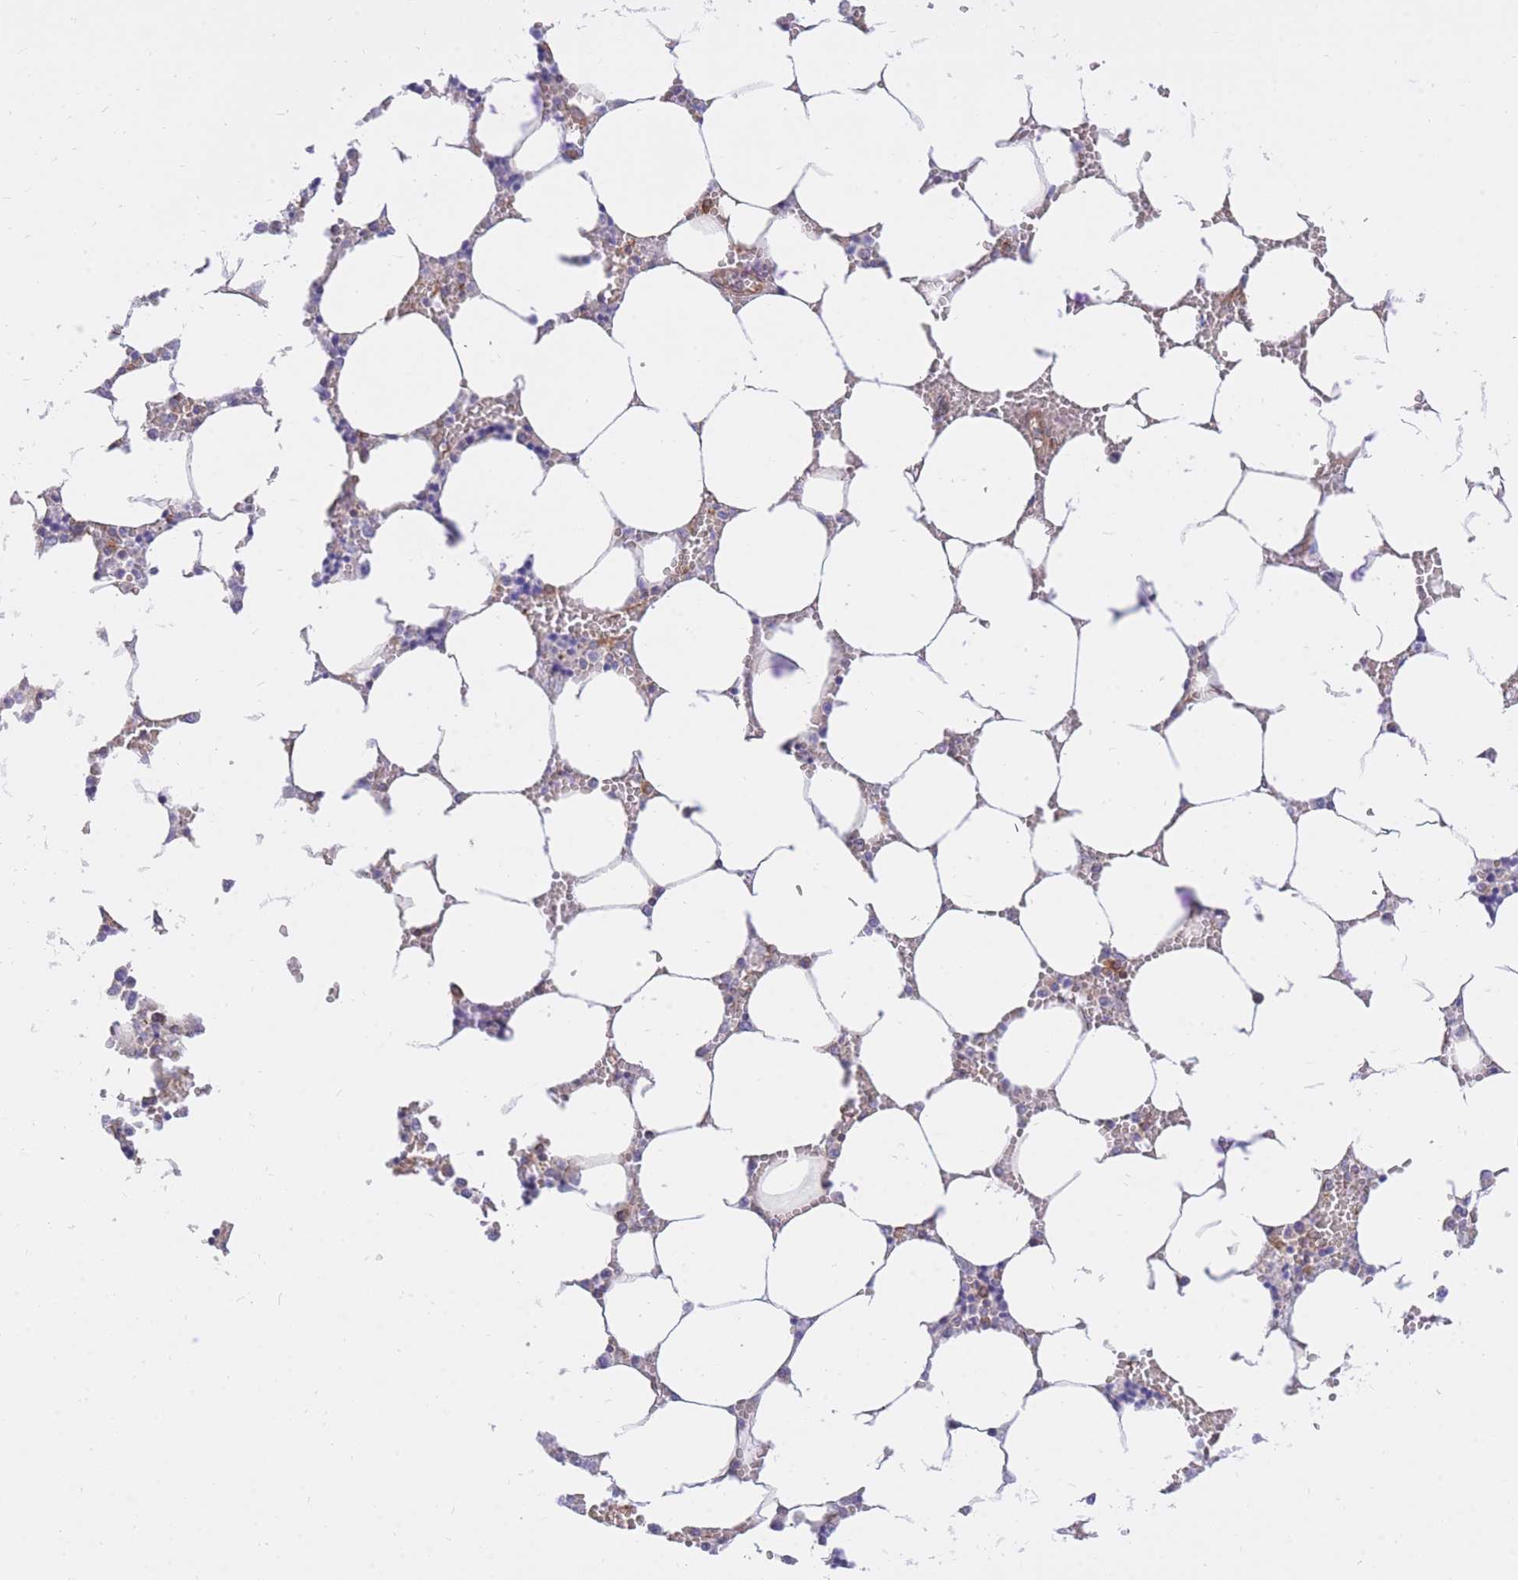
{"staining": {"intensity": "moderate", "quantity": "<25%", "location": "cytoplasmic/membranous"}, "tissue": "bone marrow", "cell_type": "Hematopoietic cells", "image_type": "normal", "snomed": [{"axis": "morphology", "description": "Normal tissue, NOS"}, {"axis": "topography", "description": "Bone marrow"}], "caption": "Immunohistochemical staining of unremarkable bone marrow demonstrates moderate cytoplasmic/membranous protein staining in about <25% of hematopoietic cells.", "gene": "REM1", "patient": {"sex": "male", "age": 64}}